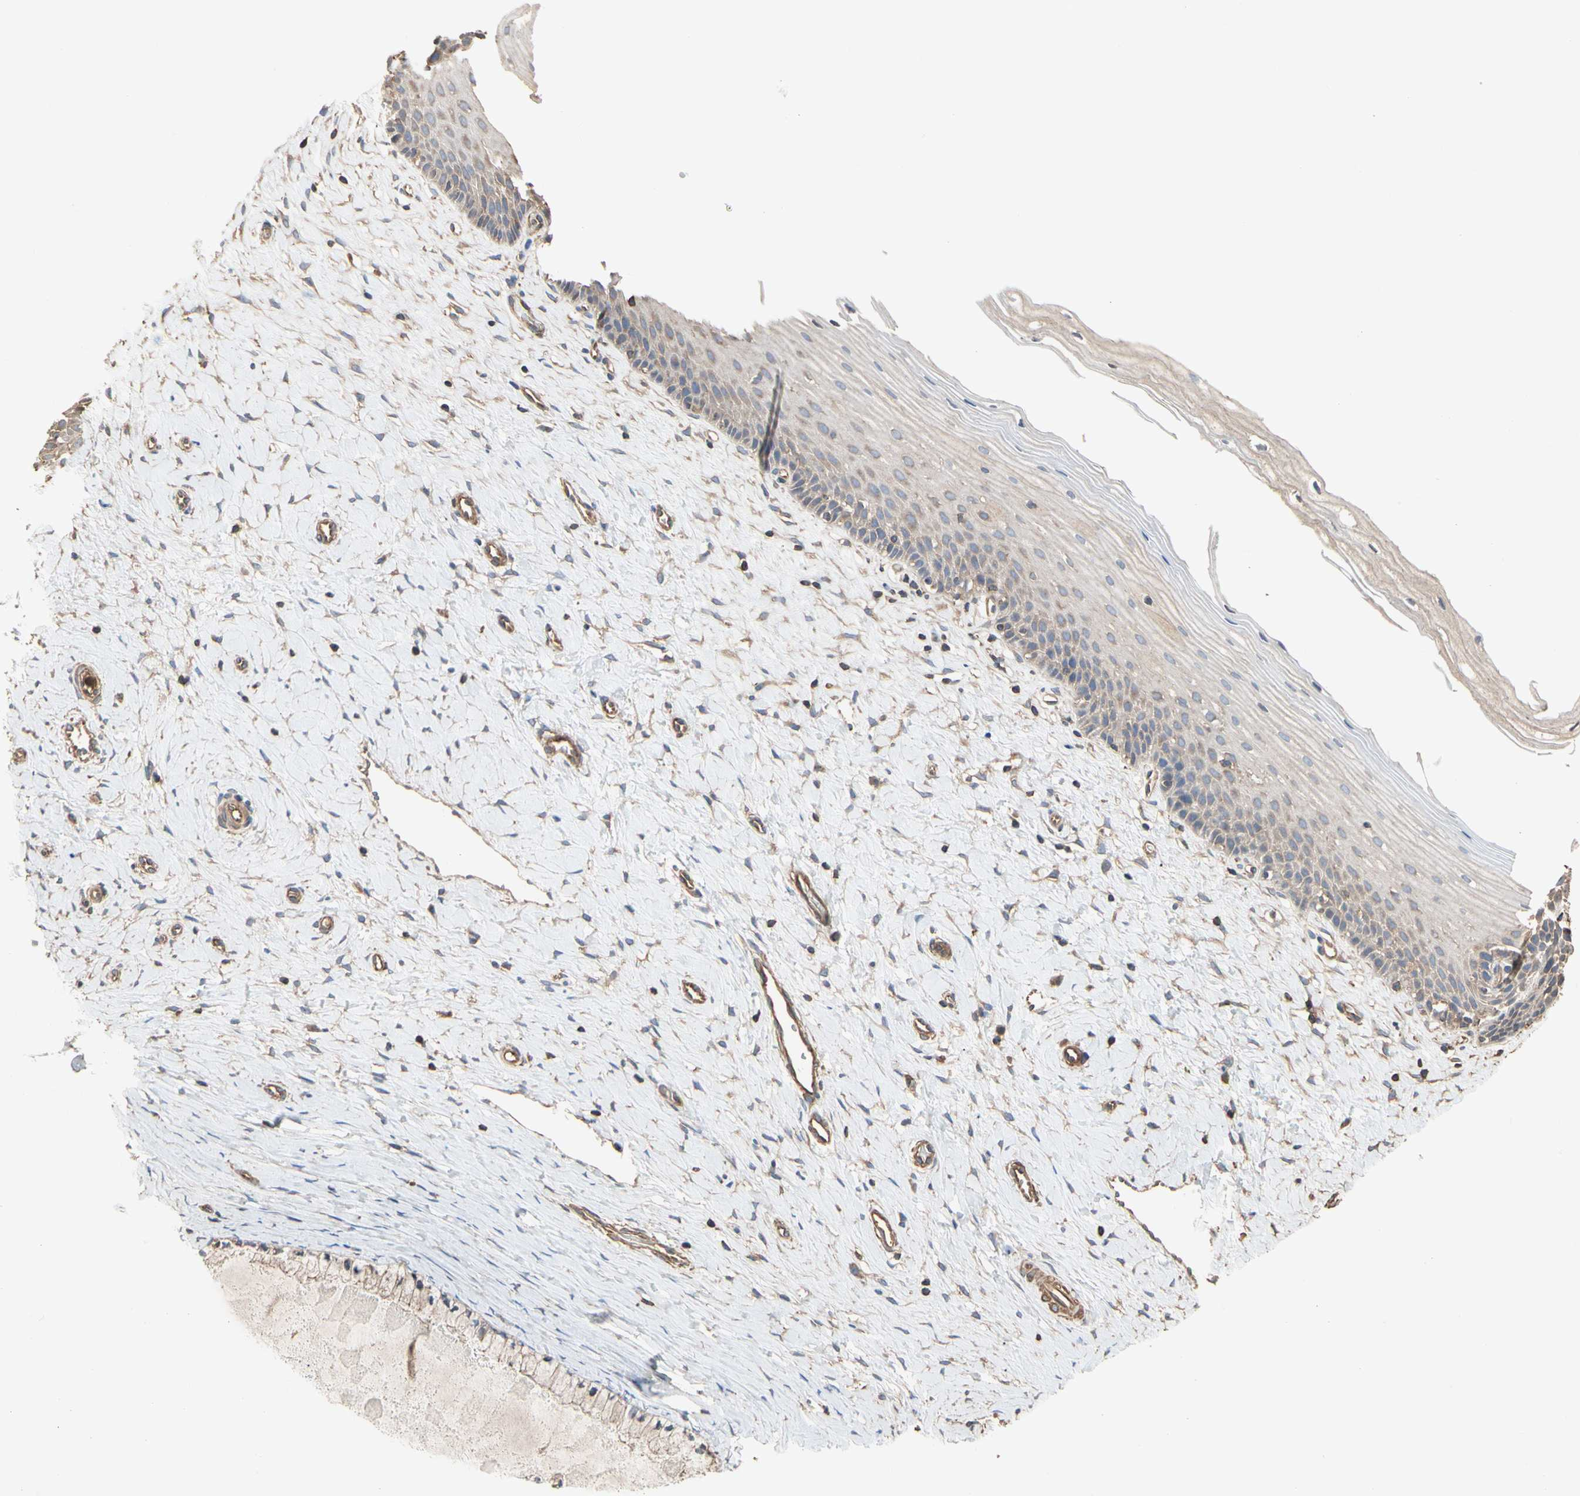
{"staining": {"intensity": "weak", "quantity": ">75%", "location": "cytoplasmic/membranous"}, "tissue": "cervix", "cell_type": "Glandular cells", "image_type": "normal", "snomed": [{"axis": "morphology", "description": "Normal tissue, NOS"}, {"axis": "topography", "description": "Cervix"}], "caption": "Protein staining demonstrates weak cytoplasmic/membranous positivity in about >75% of glandular cells in benign cervix.", "gene": "PDZK1", "patient": {"sex": "female", "age": 39}}